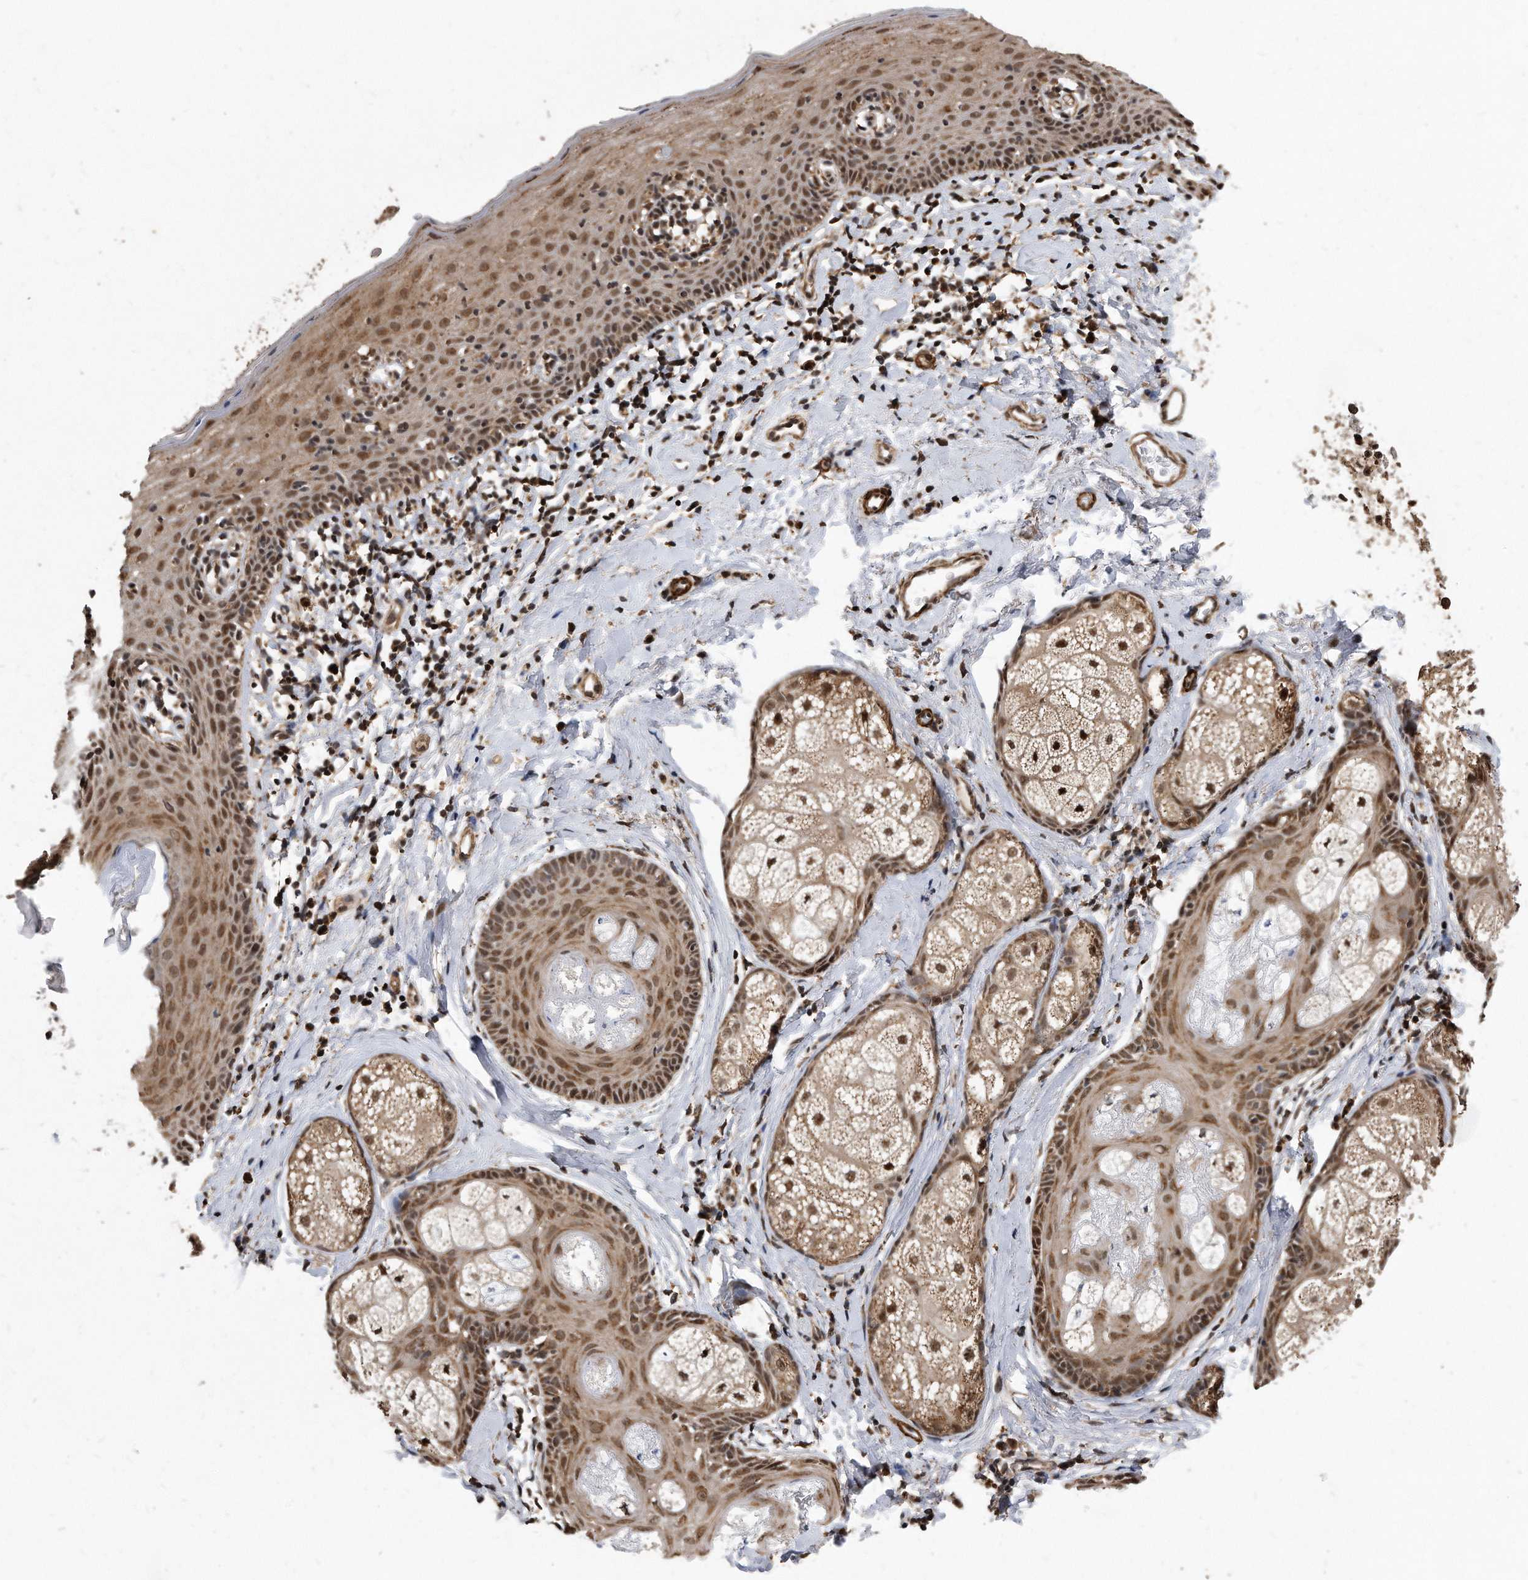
{"staining": {"intensity": "moderate", "quantity": ">75%", "location": "cytoplasmic/membranous,nuclear"}, "tissue": "skin", "cell_type": "Epidermal cells", "image_type": "normal", "snomed": [{"axis": "morphology", "description": "Normal tissue, NOS"}, {"axis": "topography", "description": "Vulva"}], "caption": "DAB immunohistochemical staining of benign human skin reveals moderate cytoplasmic/membranous,nuclear protein positivity in approximately >75% of epidermal cells.", "gene": "DUSP22", "patient": {"sex": "female", "age": 66}}